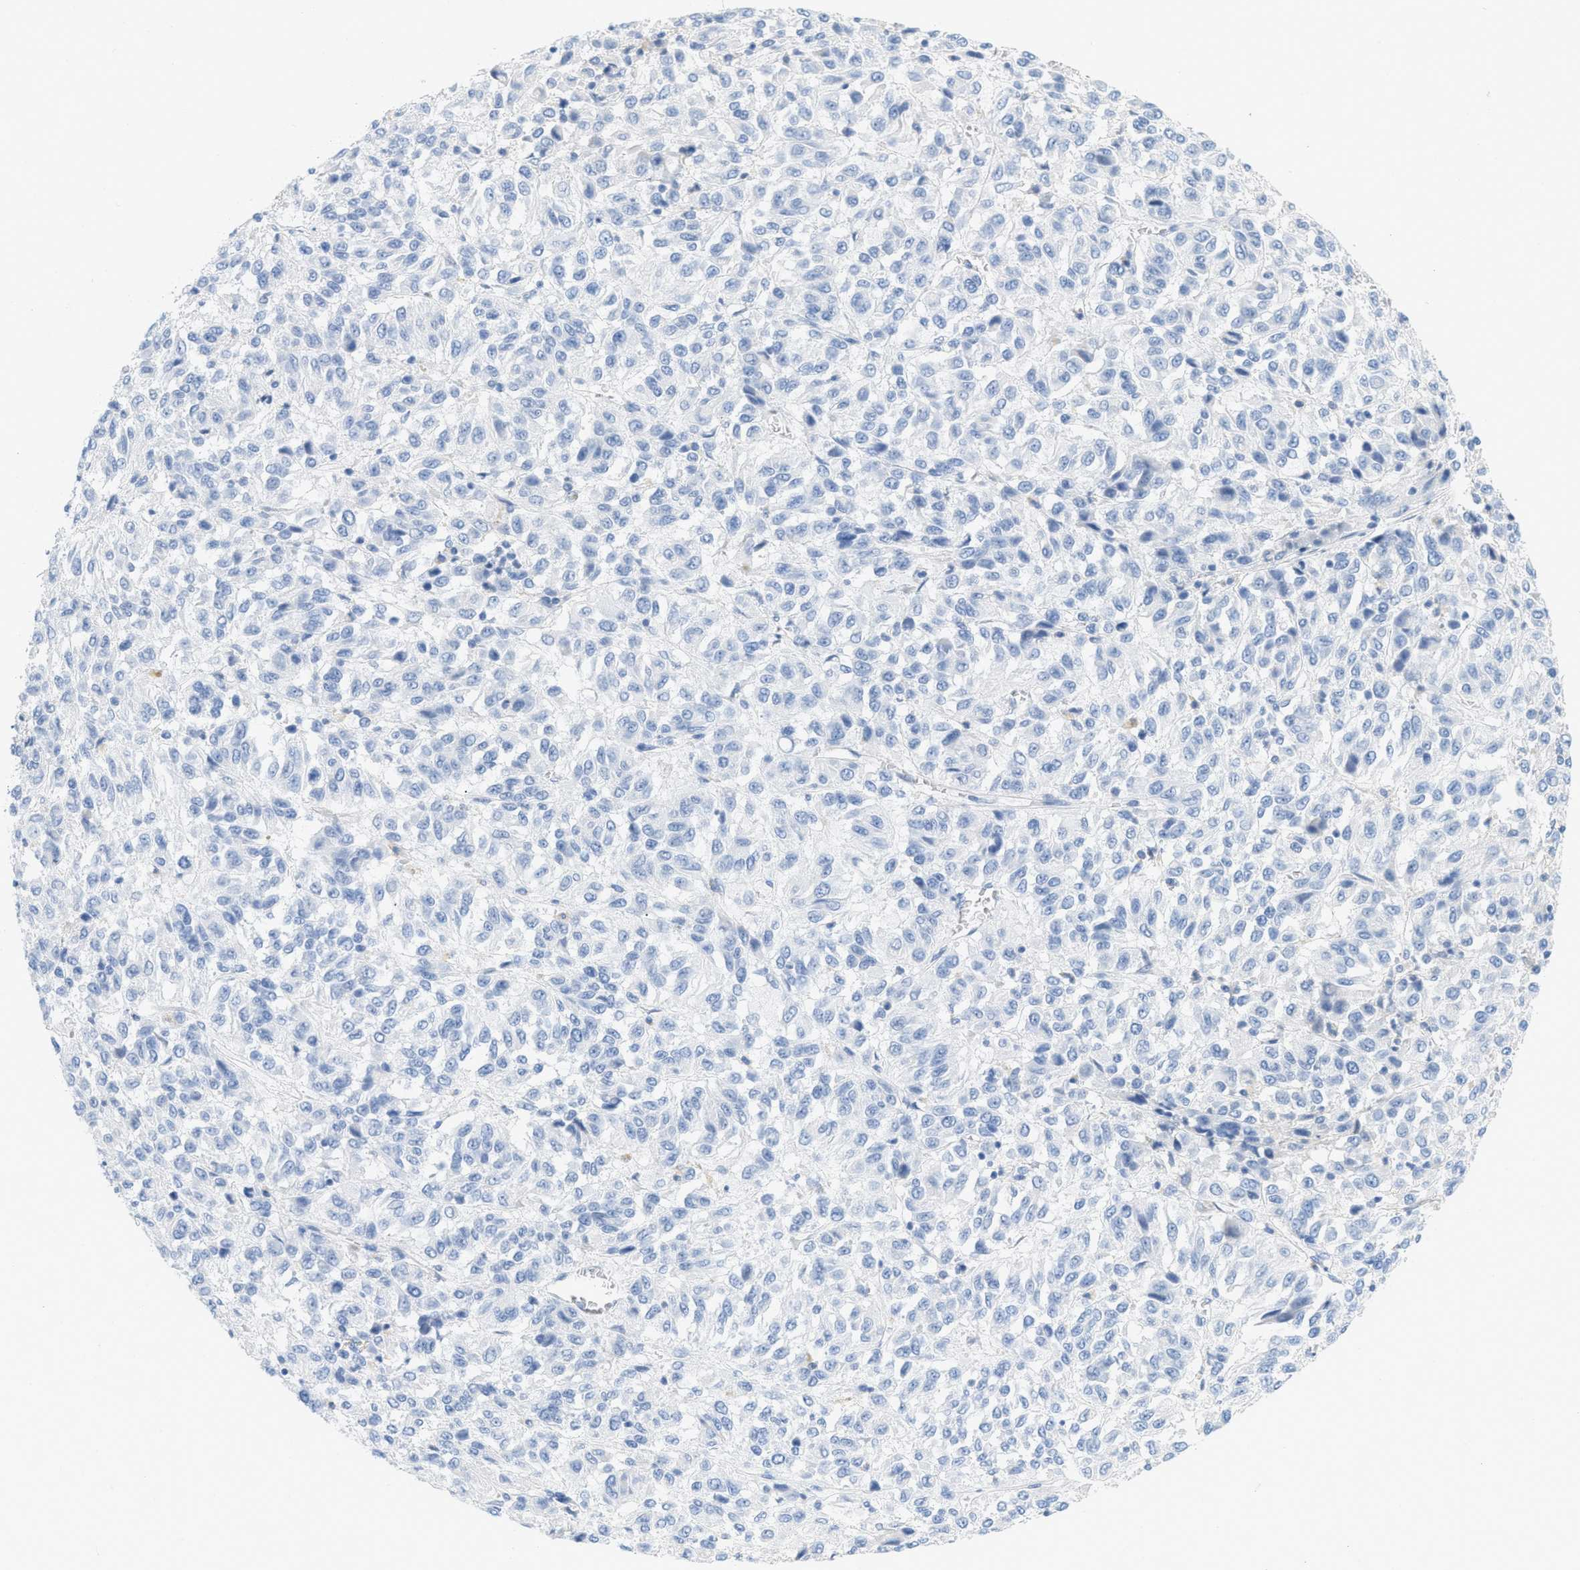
{"staining": {"intensity": "negative", "quantity": "none", "location": "none"}, "tissue": "melanoma", "cell_type": "Tumor cells", "image_type": "cancer", "snomed": [{"axis": "morphology", "description": "Malignant melanoma, Metastatic site"}, {"axis": "topography", "description": "Lung"}], "caption": "The IHC histopathology image has no significant expression in tumor cells of melanoma tissue.", "gene": "PAPPA", "patient": {"sex": "male", "age": 64}}